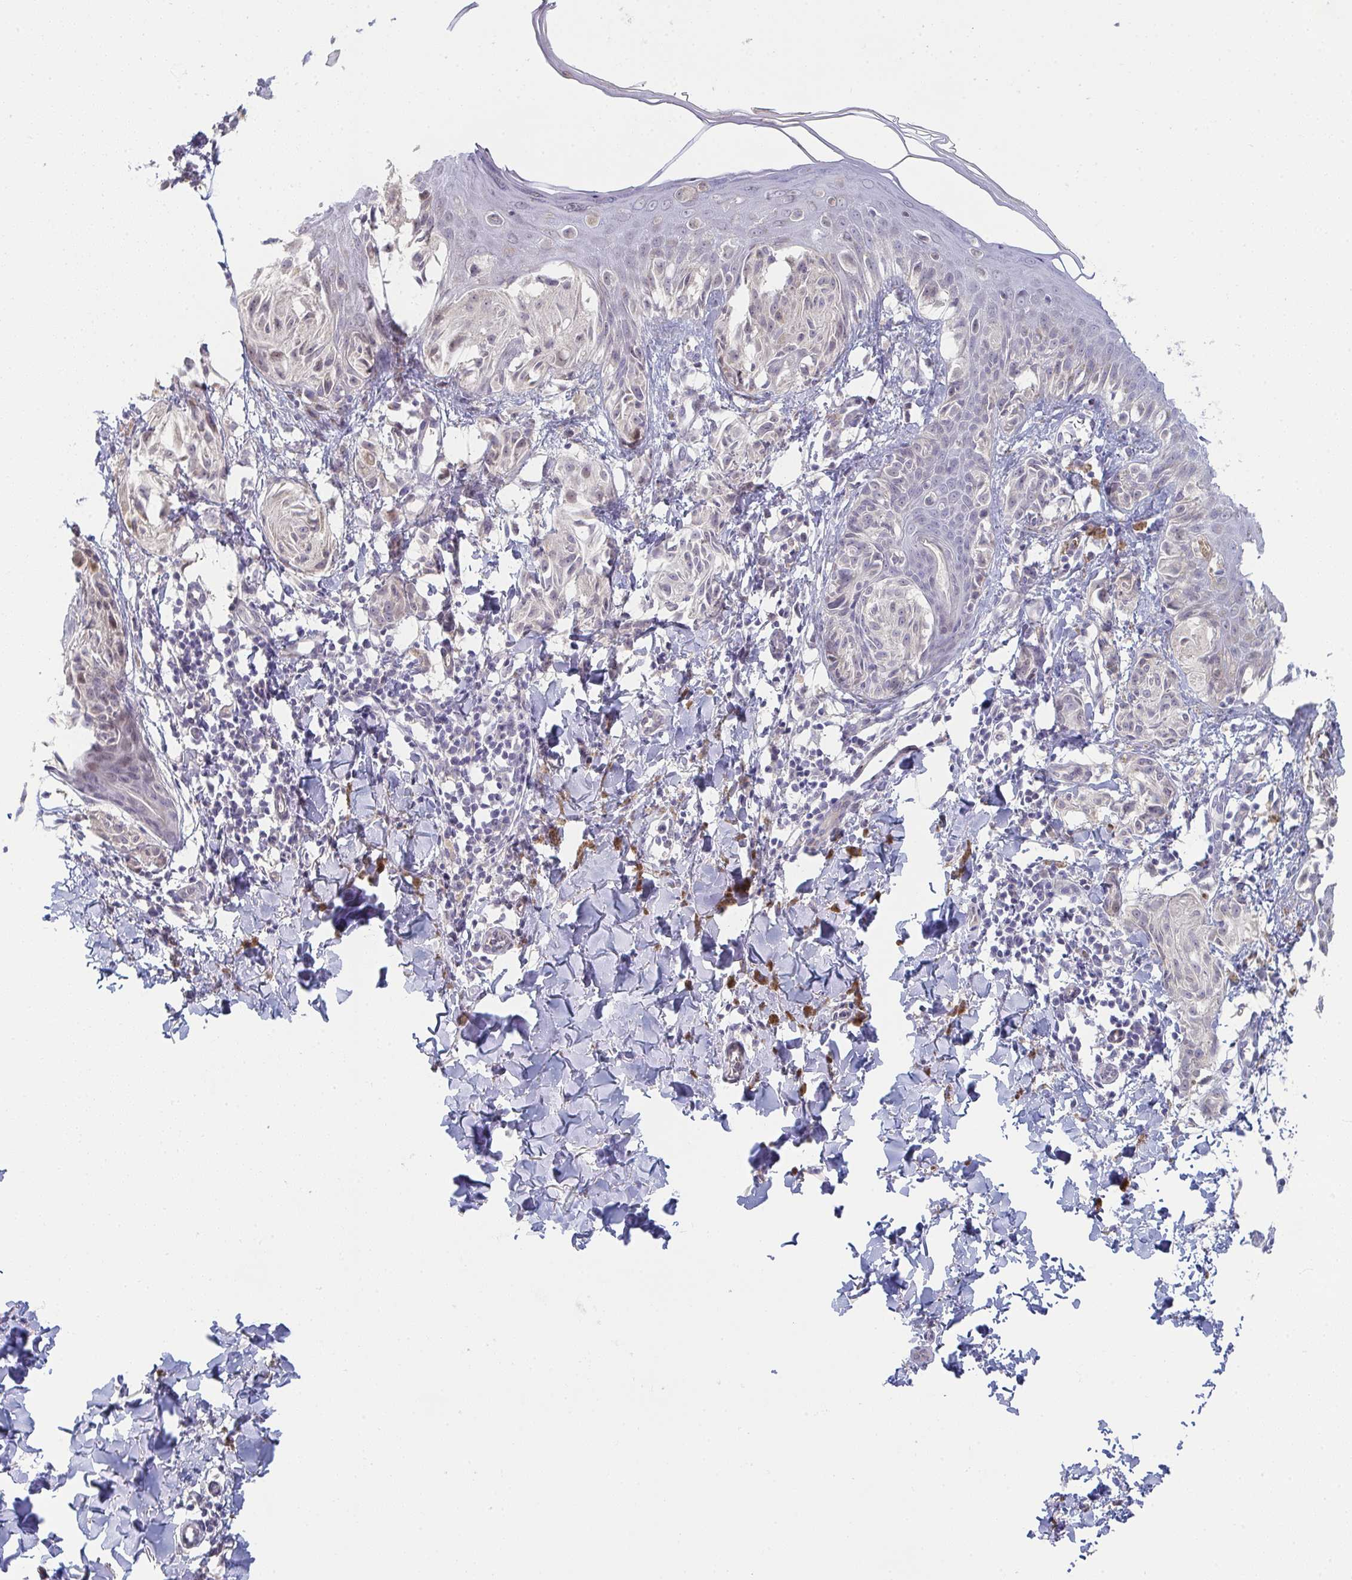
{"staining": {"intensity": "negative", "quantity": "none", "location": "none"}, "tissue": "melanoma", "cell_type": "Tumor cells", "image_type": "cancer", "snomed": [{"axis": "morphology", "description": "Malignant melanoma, NOS"}, {"axis": "topography", "description": "Skin"}], "caption": "Malignant melanoma was stained to show a protein in brown. There is no significant expression in tumor cells.", "gene": "VWDE", "patient": {"sex": "female", "age": 38}}